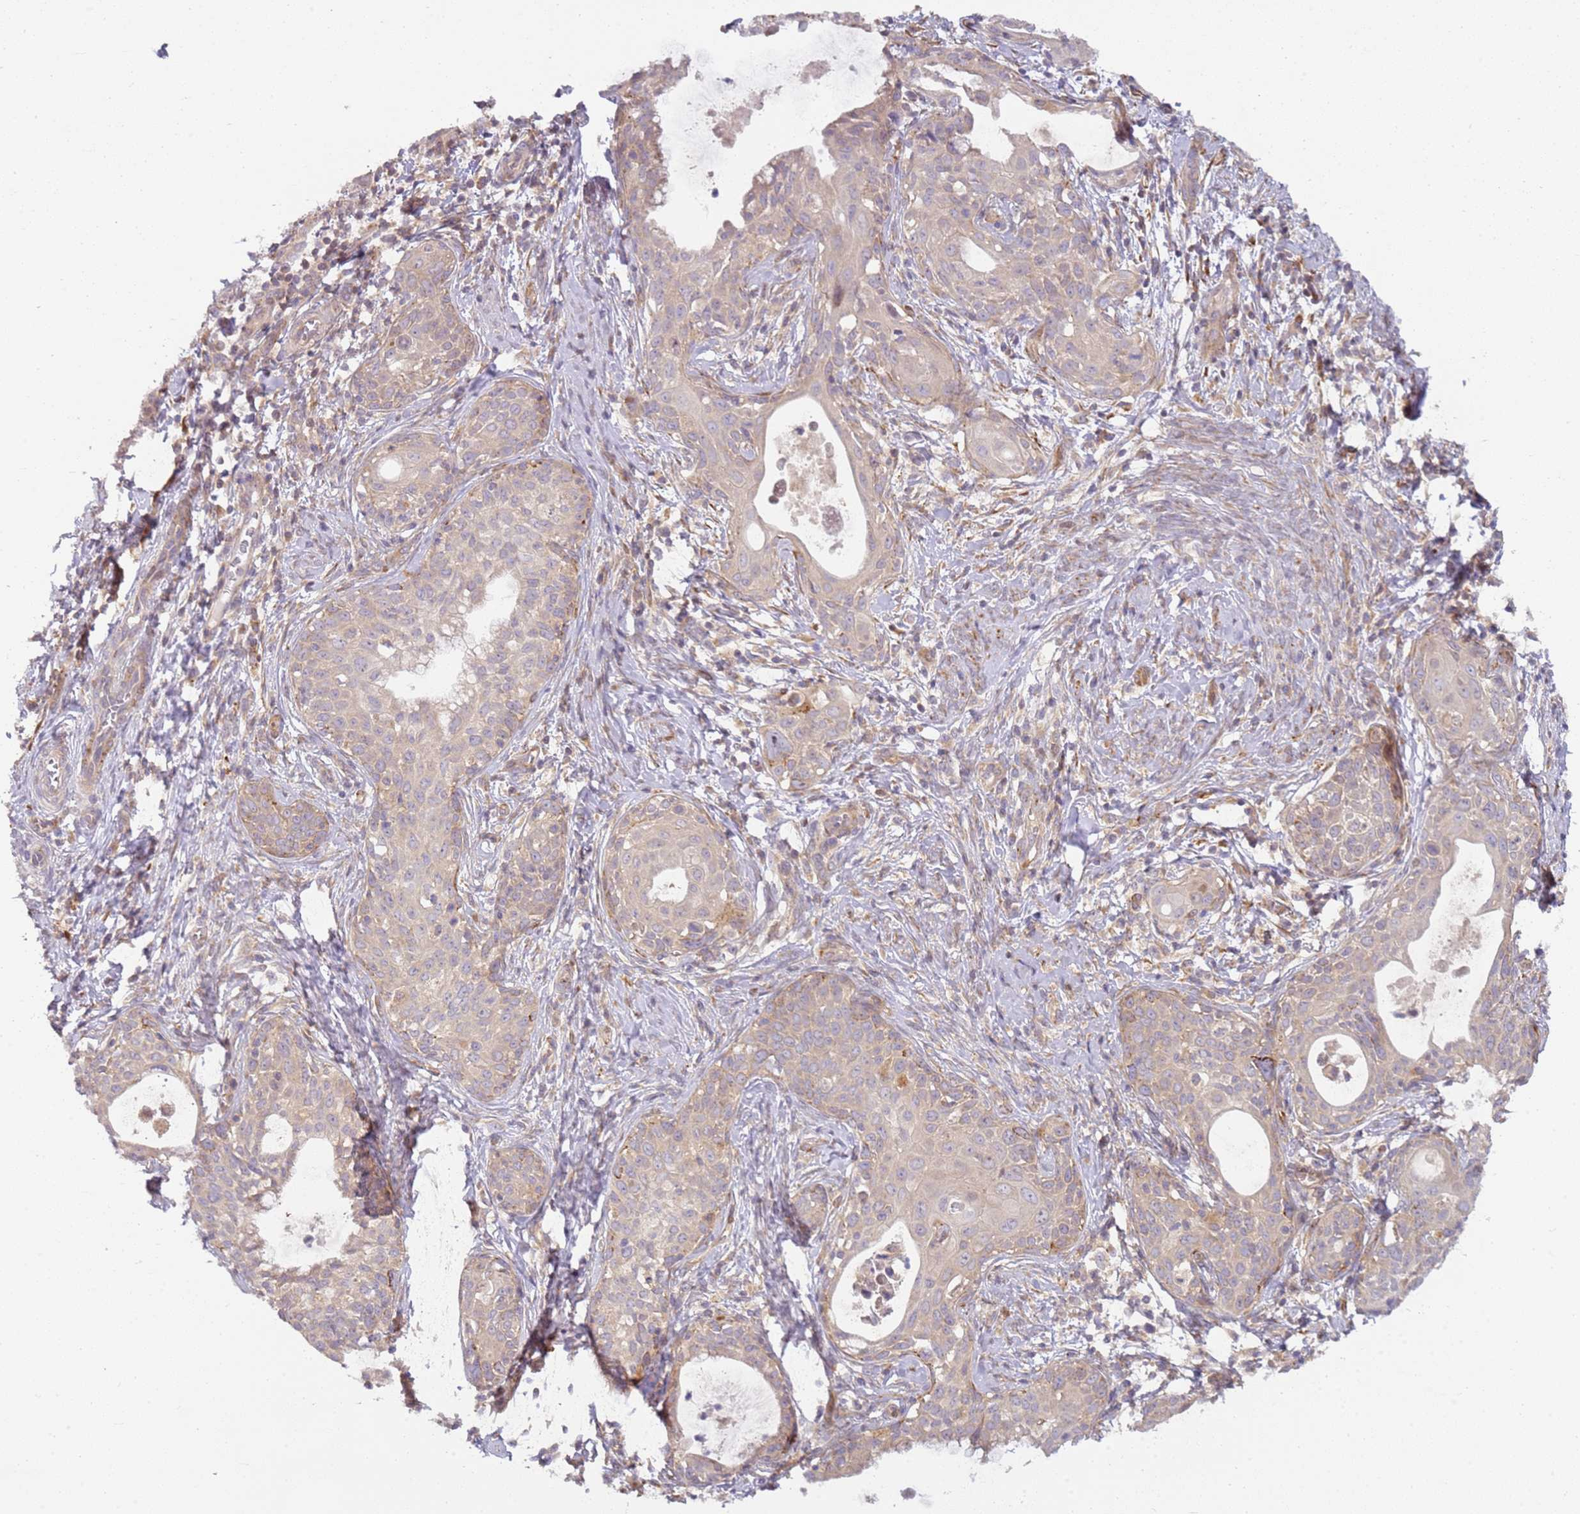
{"staining": {"intensity": "weak", "quantity": "<25%", "location": "cytoplasmic/membranous"}, "tissue": "cervical cancer", "cell_type": "Tumor cells", "image_type": "cancer", "snomed": [{"axis": "morphology", "description": "Squamous cell carcinoma, NOS"}, {"axis": "topography", "description": "Cervix"}], "caption": "DAB (3,3'-diaminobenzidine) immunohistochemical staining of cervical cancer (squamous cell carcinoma) exhibits no significant positivity in tumor cells. (Brightfield microscopy of DAB immunohistochemistry (IHC) at high magnification).", "gene": "GRAP", "patient": {"sex": "female", "age": 52}}